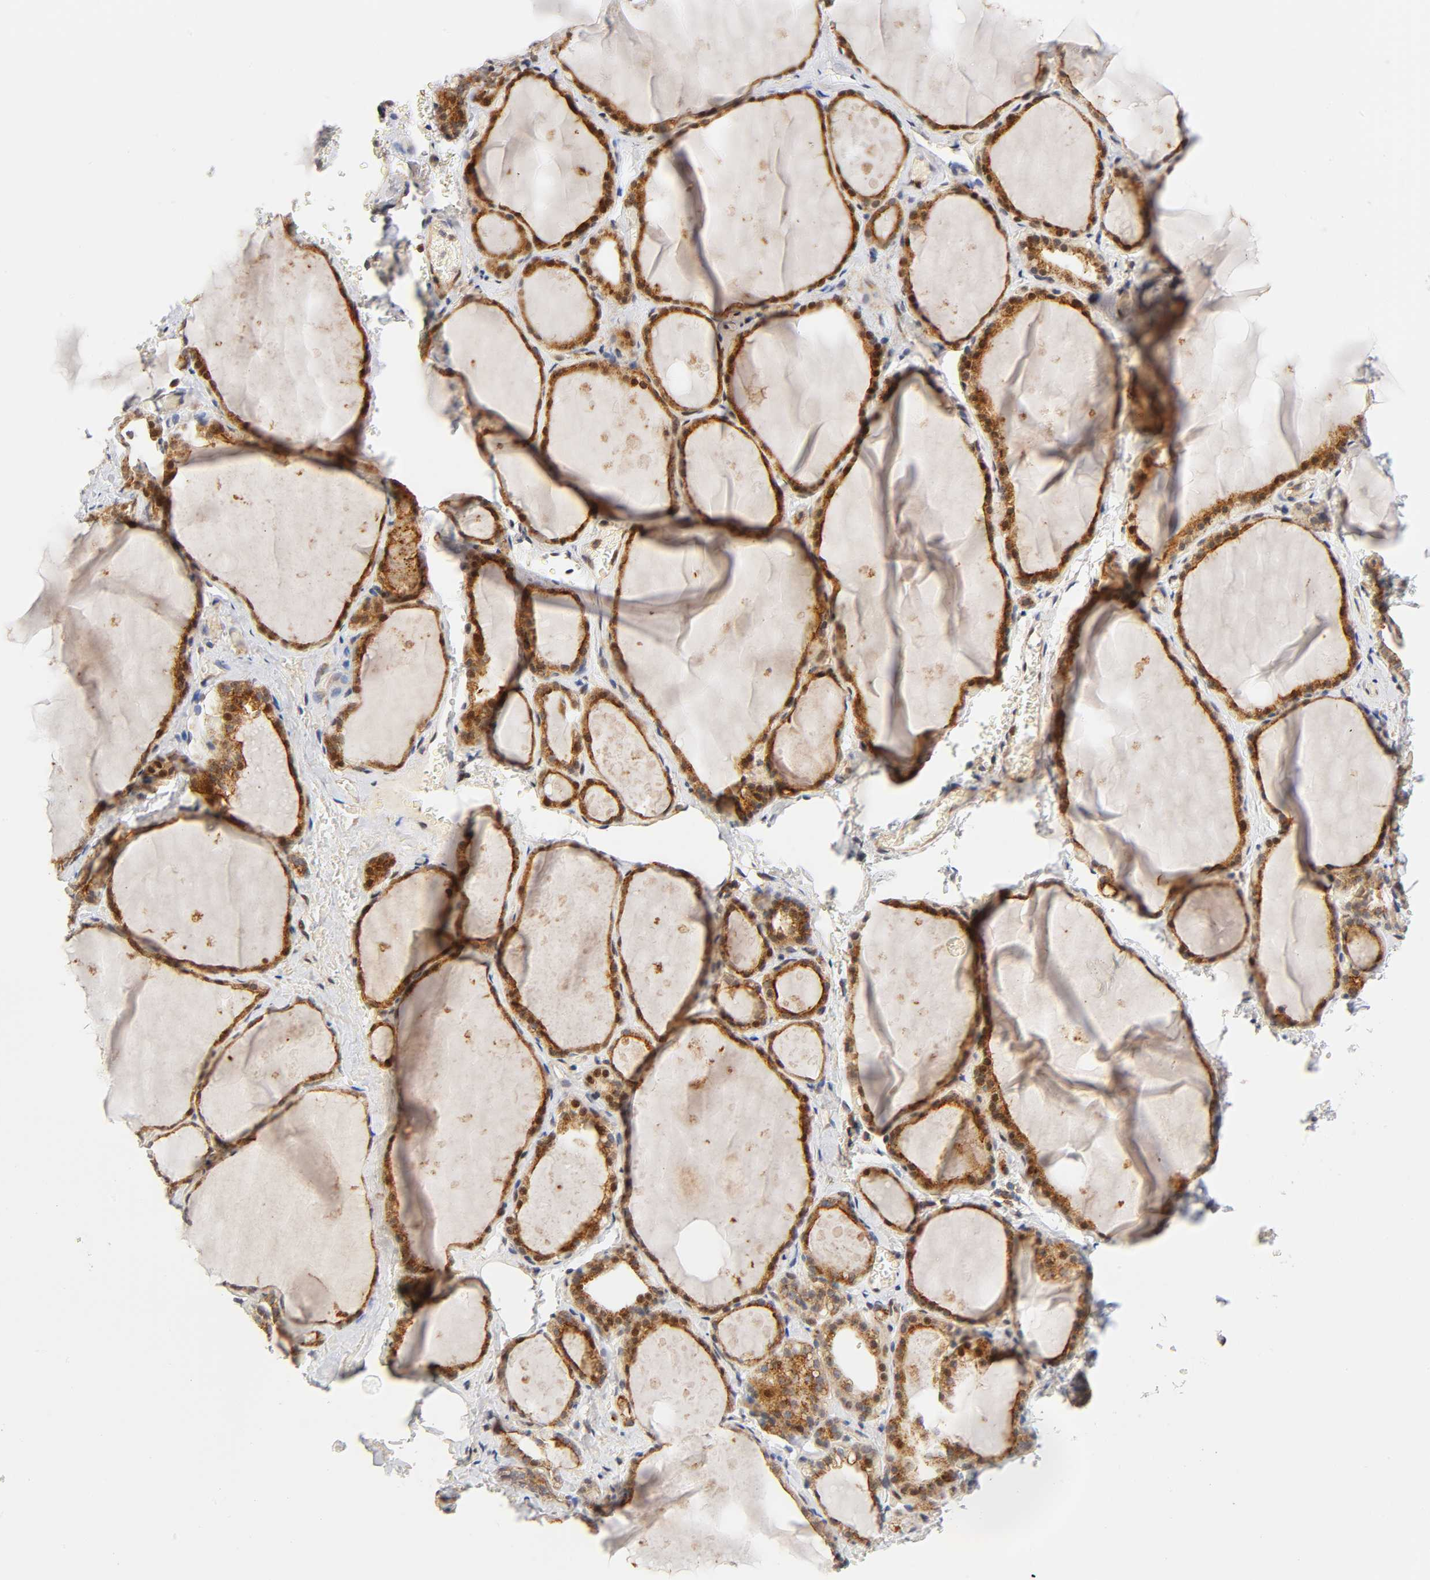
{"staining": {"intensity": "strong", "quantity": ">75%", "location": "cytoplasmic/membranous,nuclear"}, "tissue": "thyroid gland", "cell_type": "Glandular cells", "image_type": "normal", "snomed": [{"axis": "morphology", "description": "Normal tissue, NOS"}, {"axis": "topography", "description": "Thyroid gland"}], "caption": "The micrograph displays a brown stain indicating the presence of a protein in the cytoplasmic/membranous,nuclear of glandular cells in thyroid gland.", "gene": "ANXA7", "patient": {"sex": "male", "age": 61}}